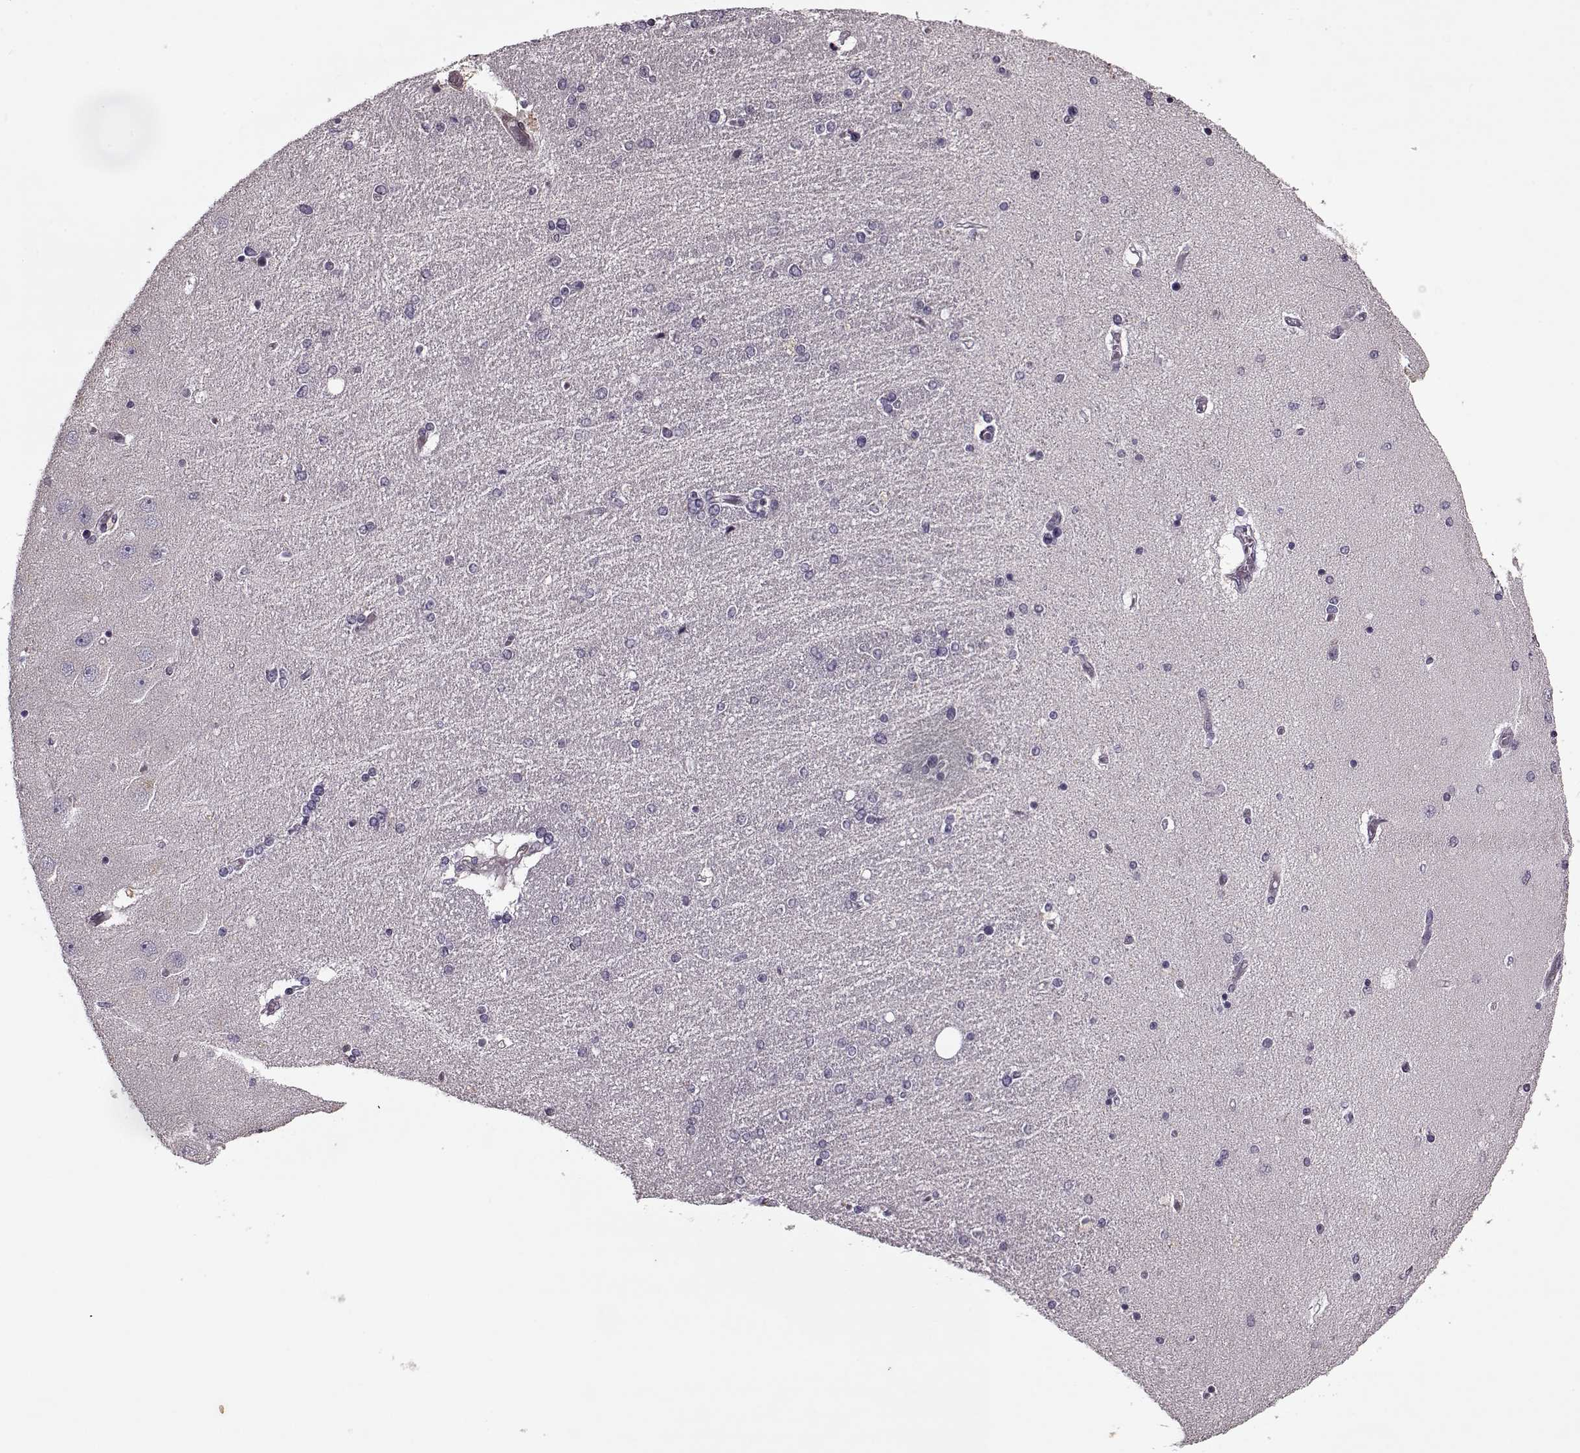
{"staining": {"intensity": "negative", "quantity": "none", "location": "none"}, "tissue": "hippocampus", "cell_type": "Glial cells", "image_type": "normal", "snomed": [{"axis": "morphology", "description": "Normal tissue, NOS"}, {"axis": "topography", "description": "Hippocampus"}], "caption": "Immunohistochemistry histopathology image of unremarkable human hippocampus stained for a protein (brown), which displays no staining in glial cells. (Immunohistochemistry (ihc), brightfield microscopy, high magnification).", "gene": "KRT9", "patient": {"sex": "female", "age": 54}}